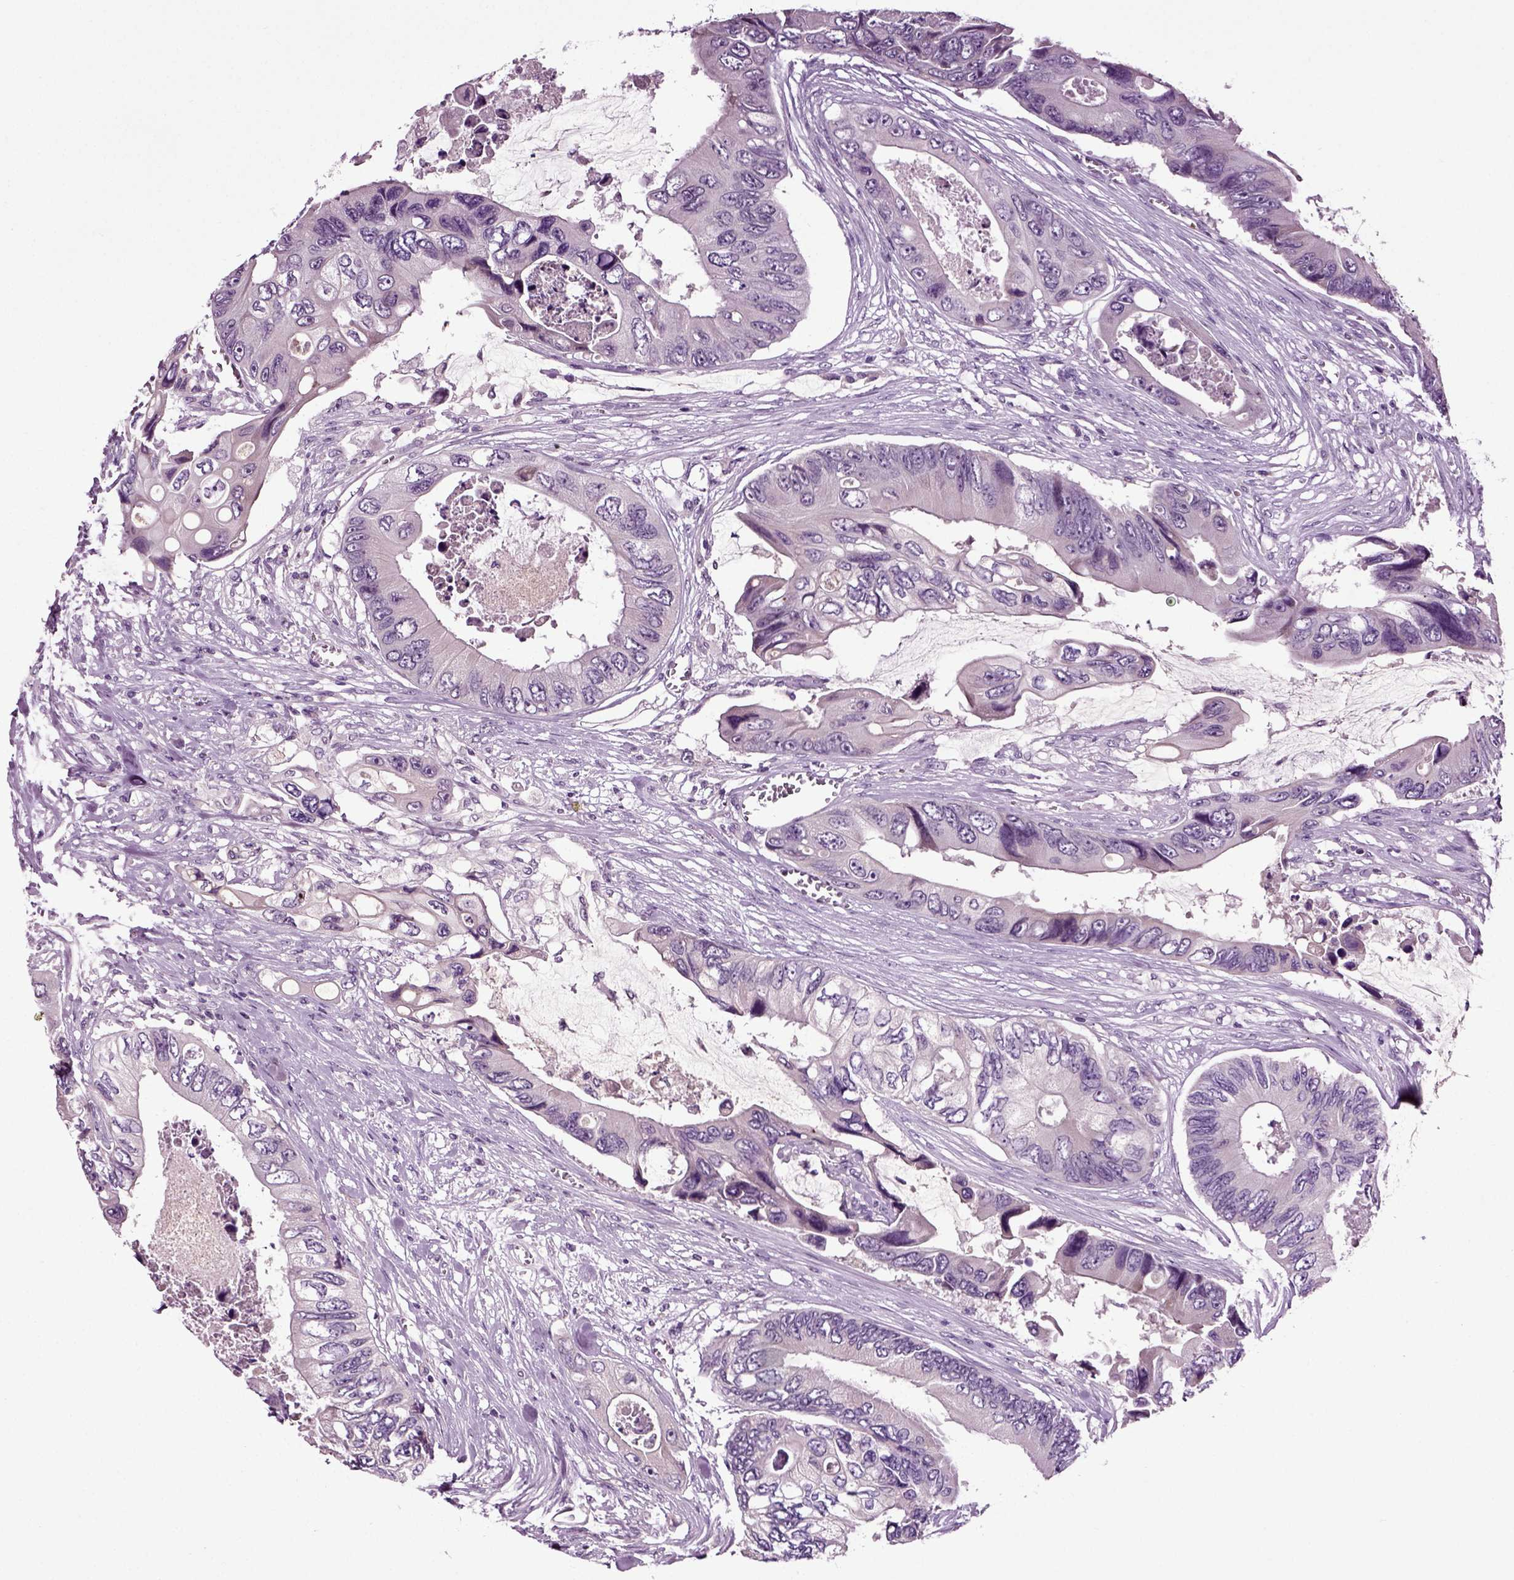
{"staining": {"intensity": "negative", "quantity": "none", "location": "none"}, "tissue": "colorectal cancer", "cell_type": "Tumor cells", "image_type": "cancer", "snomed": [{"axis": "morphology", "description": "Adenocarcinoma, NOS"}, {"axis": "topography", "description": "Rectum"}], "caption": "Immunohistochemical staining of colorectal cancer (adenocarcinoma) demonstrates no significant expression in tumor cells.", "gene": "SPATA17", "patient": {"sex": "male", "age": 63}}